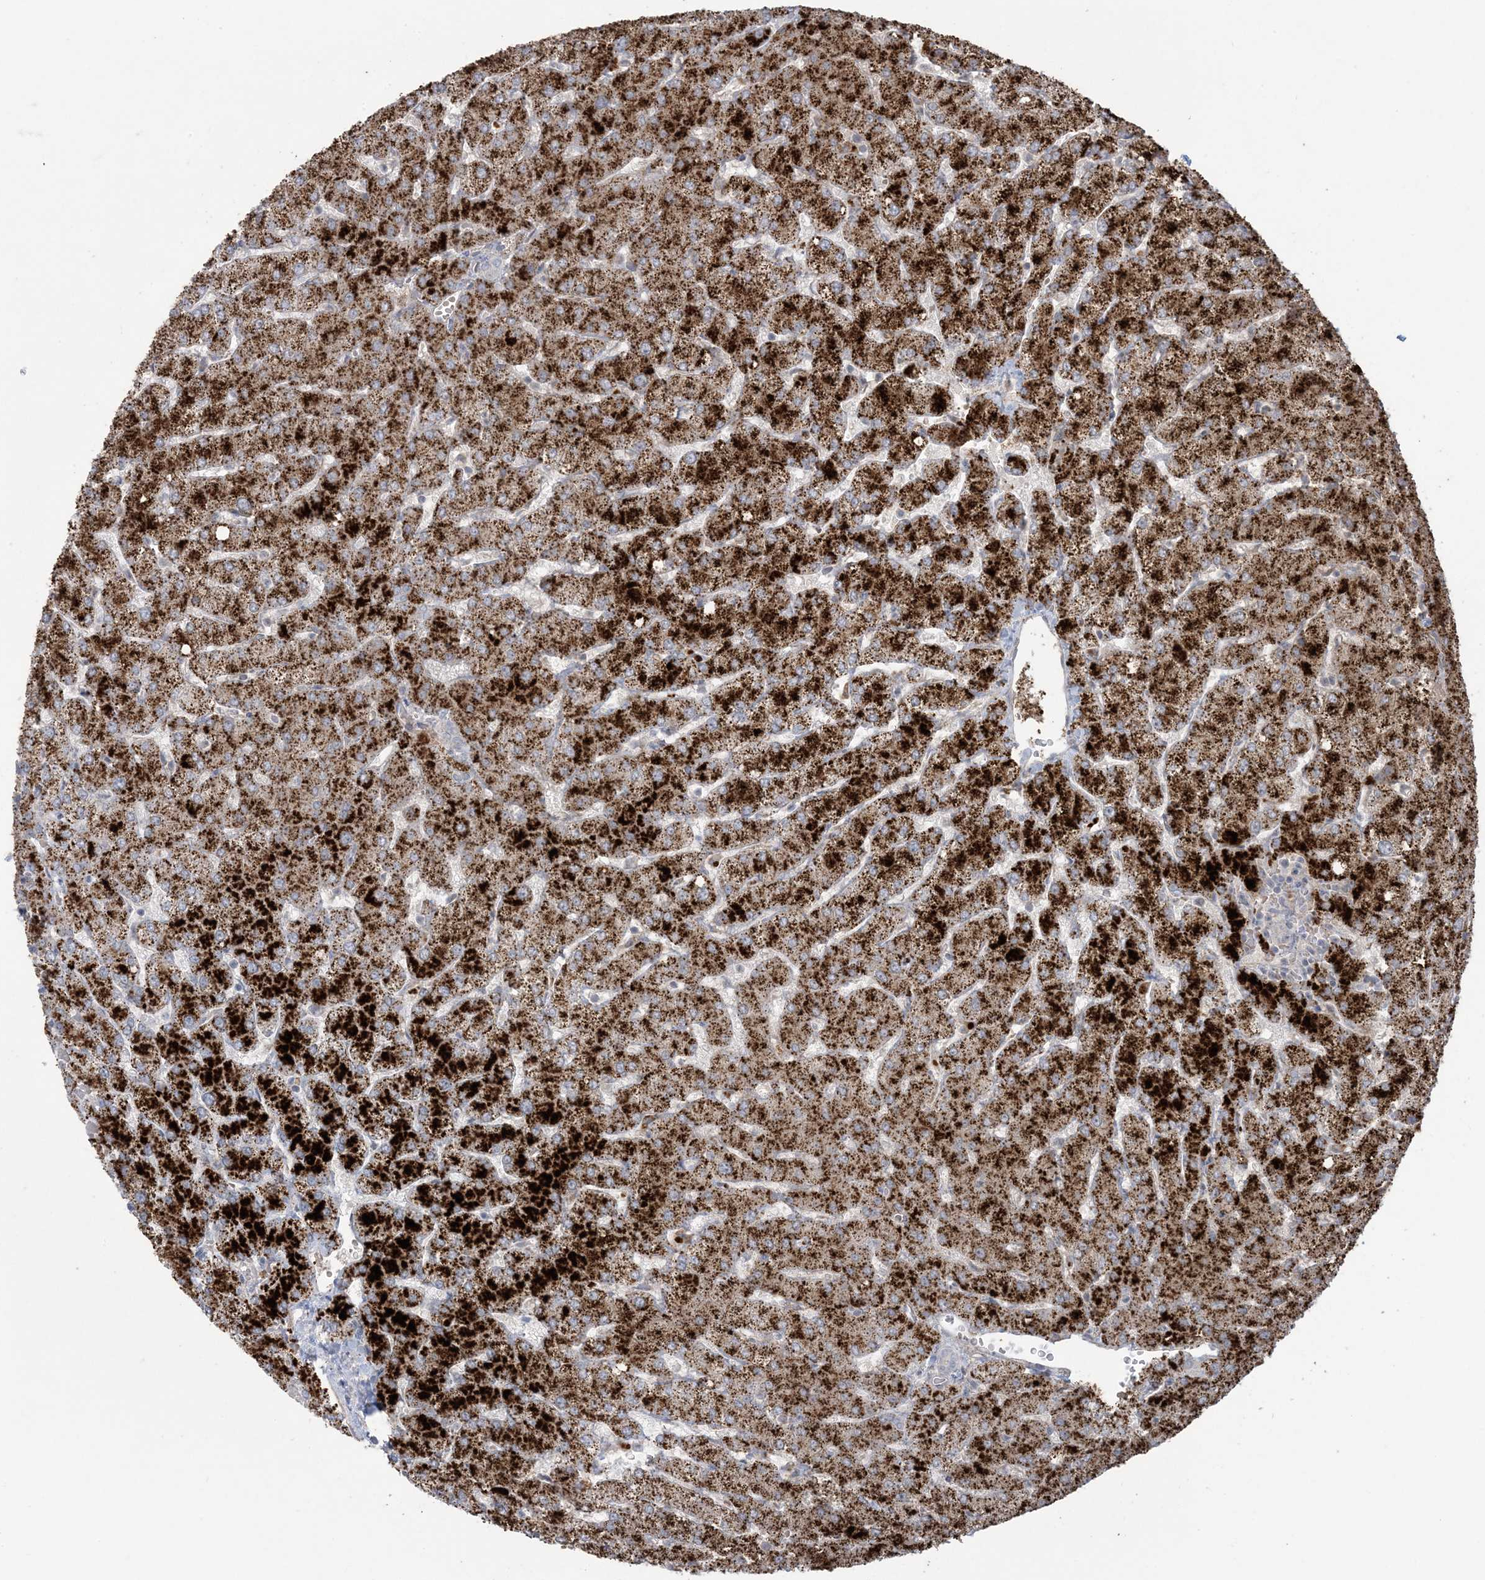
{"staining": {"intensity": "negative", "quantity": "none", "location": "none"}, "tissue": "liver", "cell_type": "Cholangiocytes", "image_type": "normal", "snomed": [{"axis": "morphology", "description": "Normal tissue, NOS"}, {"axis": "topography", "description": "Liver"}], "caption": "High power microscopy histopathology image of an IHC image of benign liver, revealing no significant expression in cholangiocytes.", "gene": "AGXT", "patient": {"sex": "female", "age": 54}}